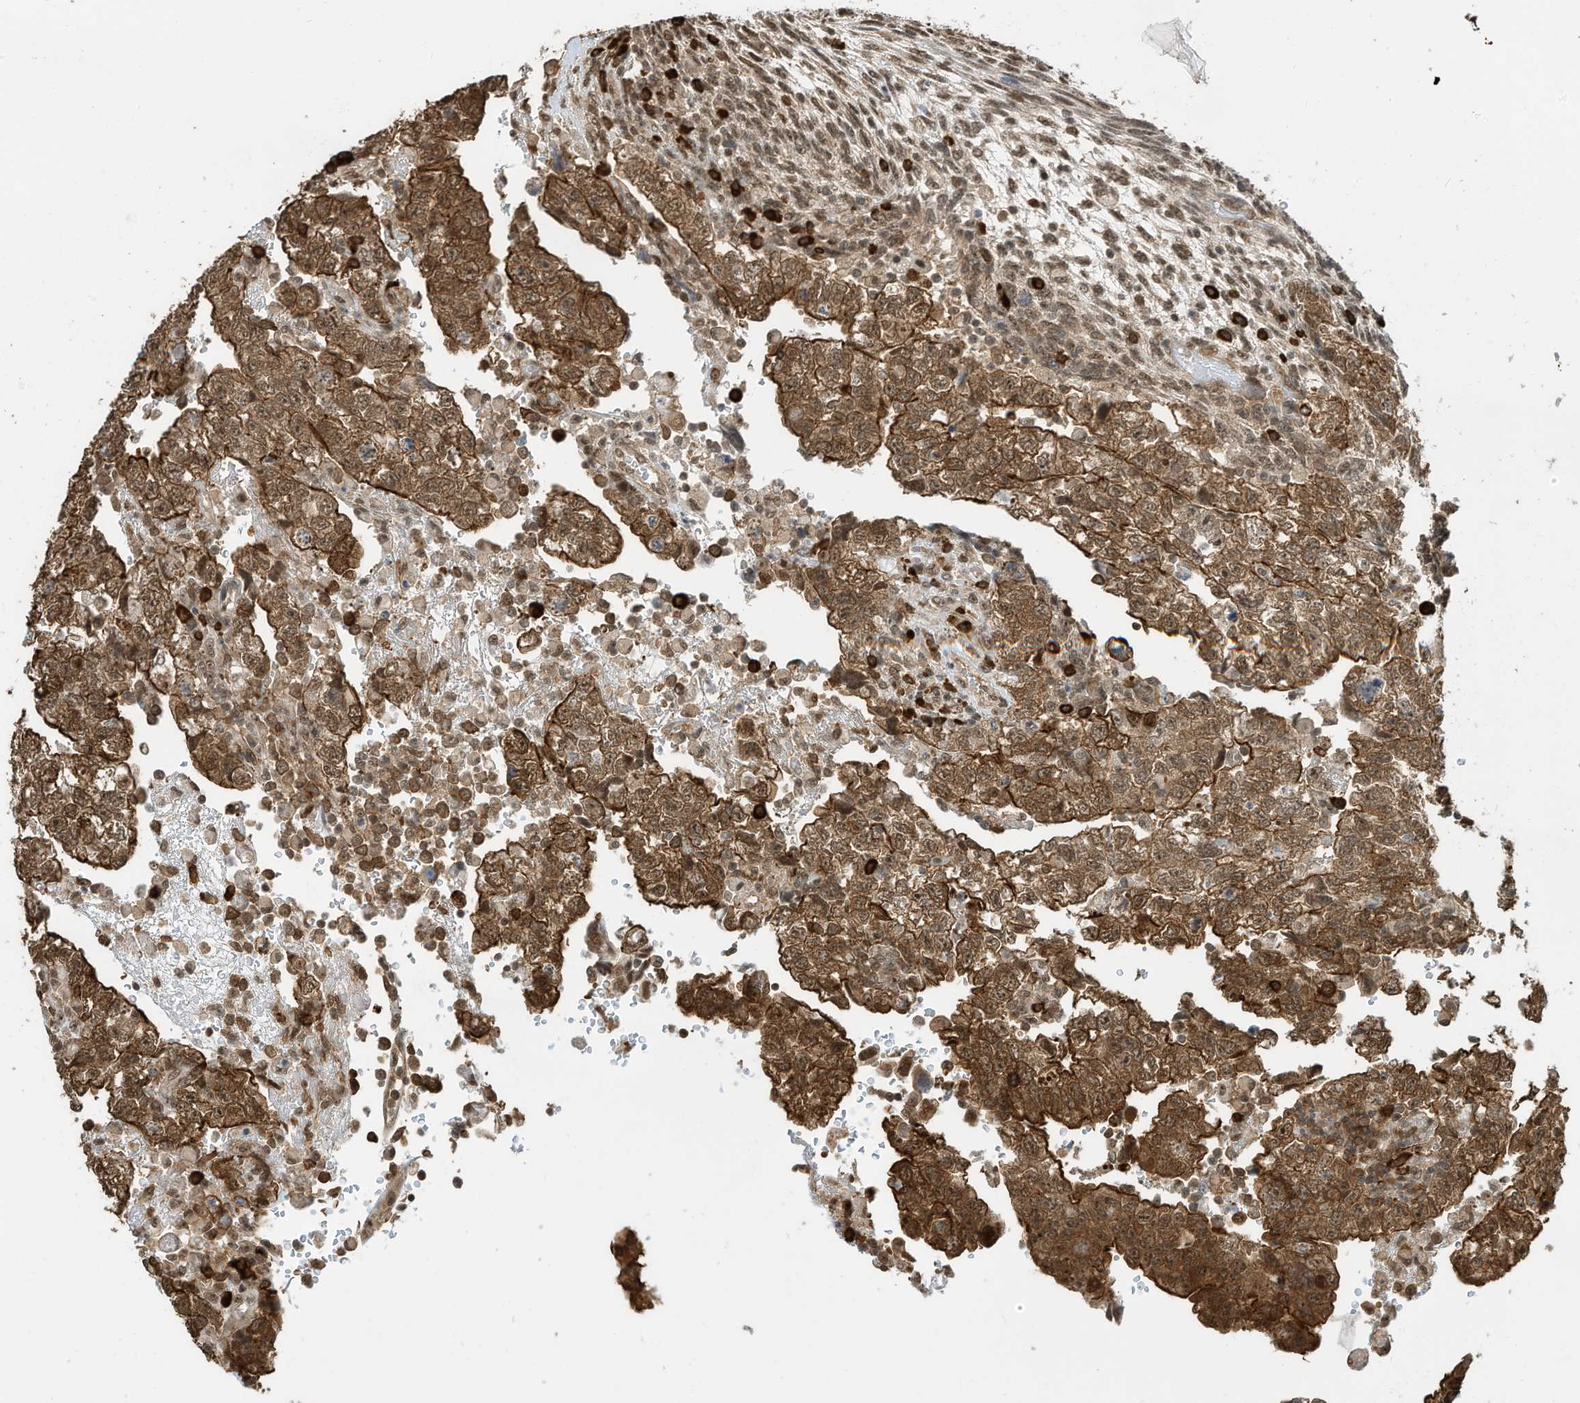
{"staining": {"intensity": "moderate", "quantity": ">75%", "location": "cytoplasmic/membranous,nuclear"}, "tissue": "testis cancer", "cell_type": "Tumor cells", "image_type": "cancer", "snomed": [{"axis": "morphology", "description": "Normal tissue, NOS"}, {"axis": "morphology", "description": "Carcinoma, Embryonal, NOS"}, {"axis": "topography", "description": "Testis"}], "caption": "Immunohistochemical staining of testis cancer (embryonal carcinoma) reveals medium levels of moderate cytoplasmic/membranous and nuclear positivity in approximately >75% of tumor cells. The staining is performed using DAB brown chromogen to label protein expression. The nuclei are counter-stained blue using hematoxylin.", "gene": "ZNF195", "patient": {"sex": "male", "age": 36}}